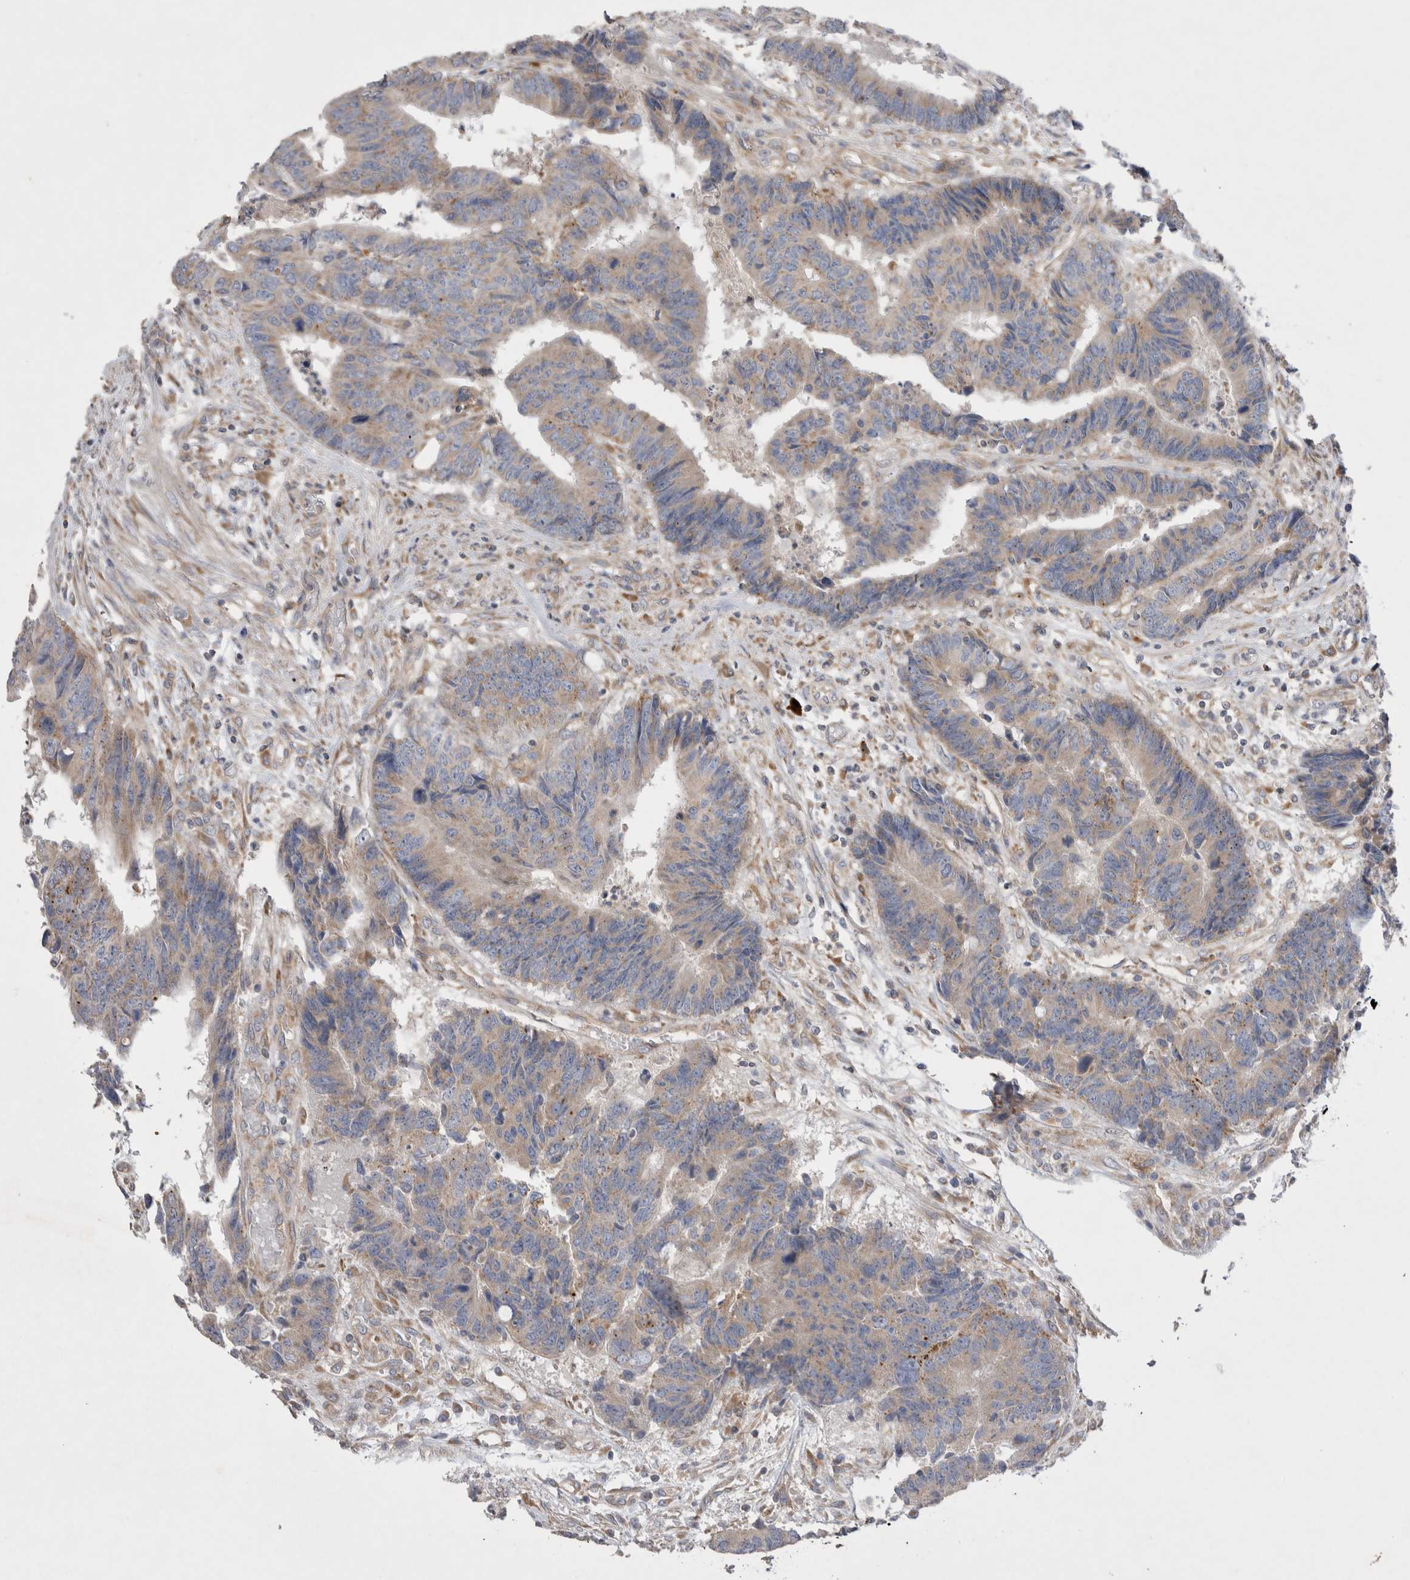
{"staining": {"intensity": "weak", "quantity": ">75%", "location": "cytoplasmic/membranous"}, "tissue": "colorectal cancer", "cell_type": "Tumor cells", "image_type": "cancer", "snomed": [{"axis": "morphology", "description": "Adenocarcinoma, NOS"}, {"axis": "topography", "description": "Rectum"}], "caption": "Tumor cells exhibit low levels of weak cytoplasmic/membranous expression in approximately >75% of cells in human colorectal cancer. (brown staining indicates protein expression, while blue staining denotes nuclei).", "gene": "TBC1D16", "patient": {"sex": "male", "age": 84}}